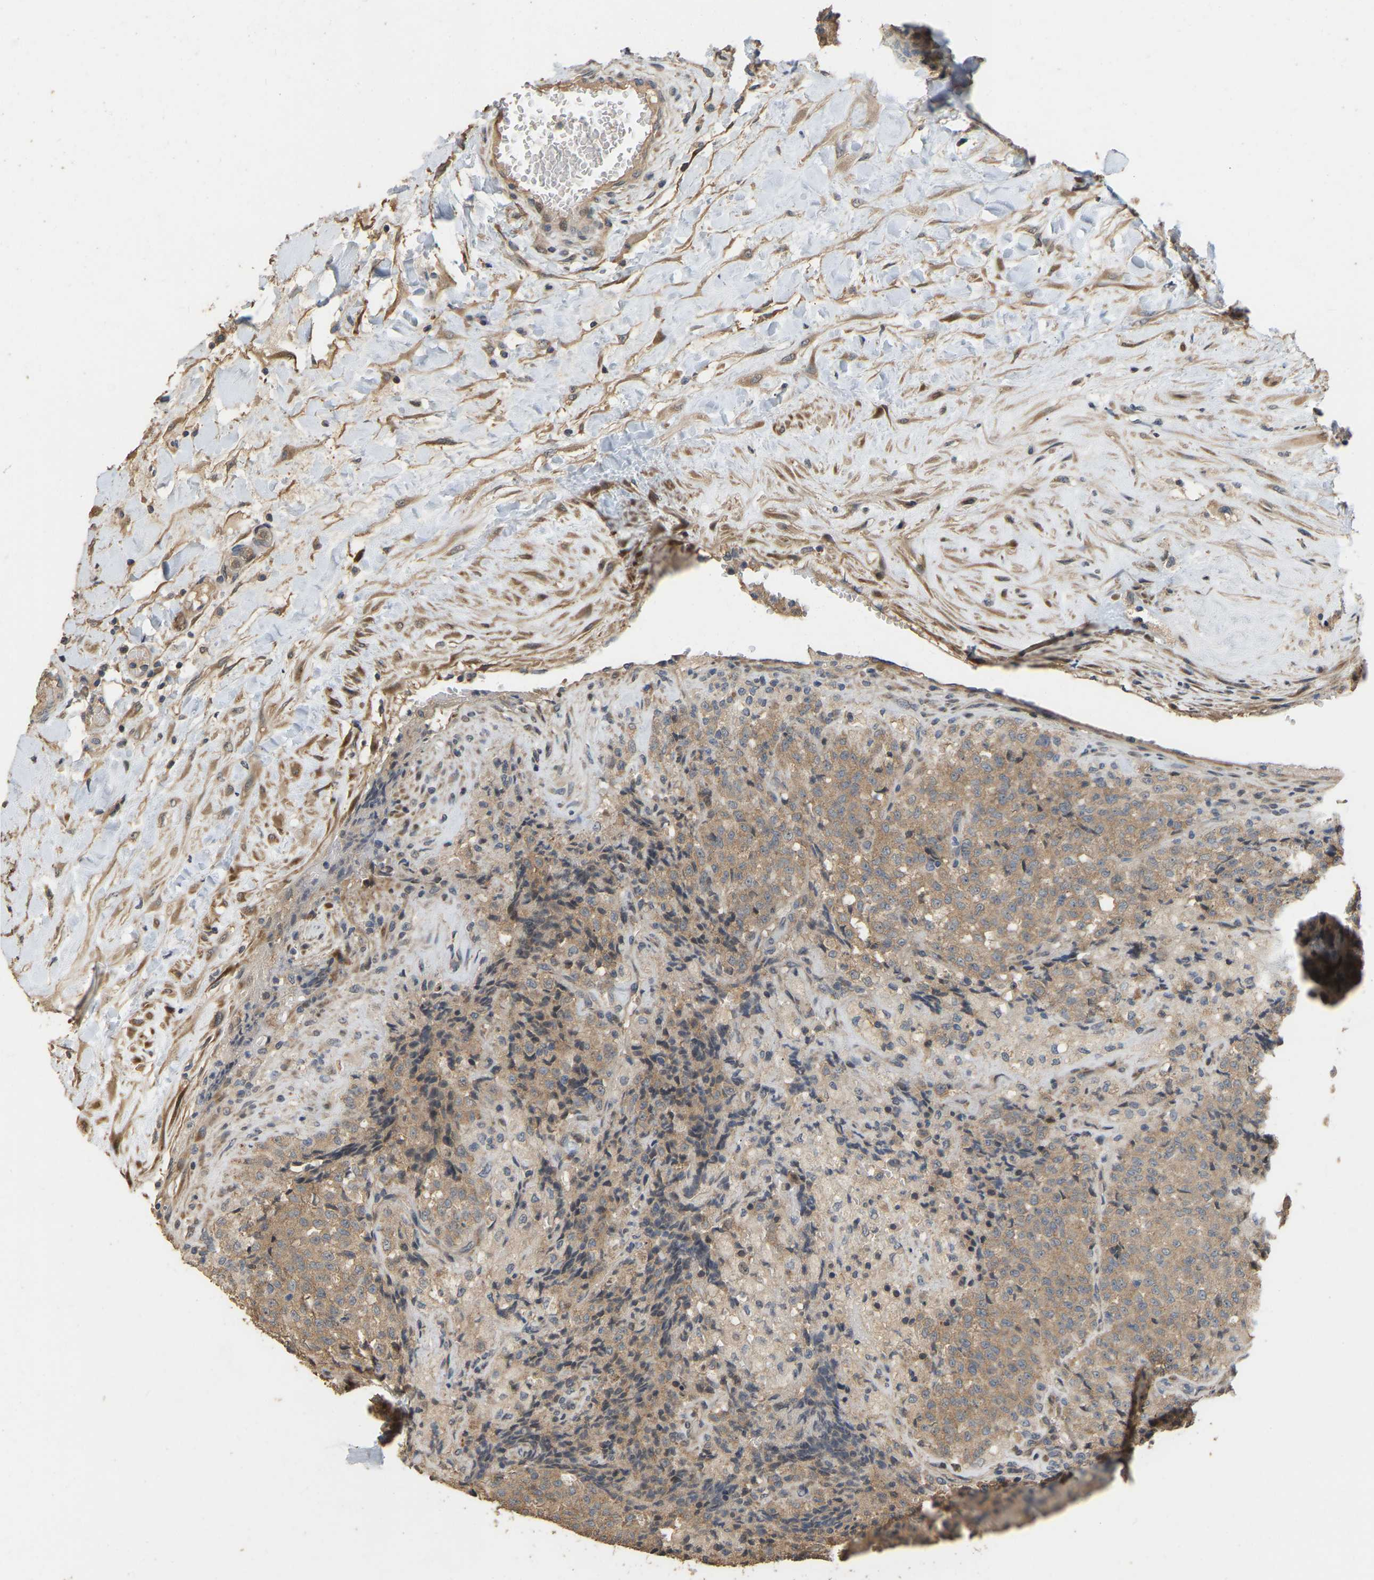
{"staining": {"intensity": "moderate", "quantity": ">75%", "location": "cytoplasmic/membranous"}, "tissue": "testis cancer", "cell_type": "Tumor cells", "image_type": "cancer", "snomed": [{"axis": "morphology", "description": "Seminoma, NOS"}, {"axis": "topography", "description": "Testis"}], "caption": "An immunohistochemistry image of tumor tissue is shown. Protein staining in brown shows moderate cytoplasmic/membranous positivity in testis cancer (seminoma) within tumor cells. Using DAB (3,3'-diaminobenzidine) (brown) and hematoxylin (blue) stains, captured at high magnification using brightfield microscopy.", "gene": "NCS1", "patient": {"sex": "male", "age": 59}}